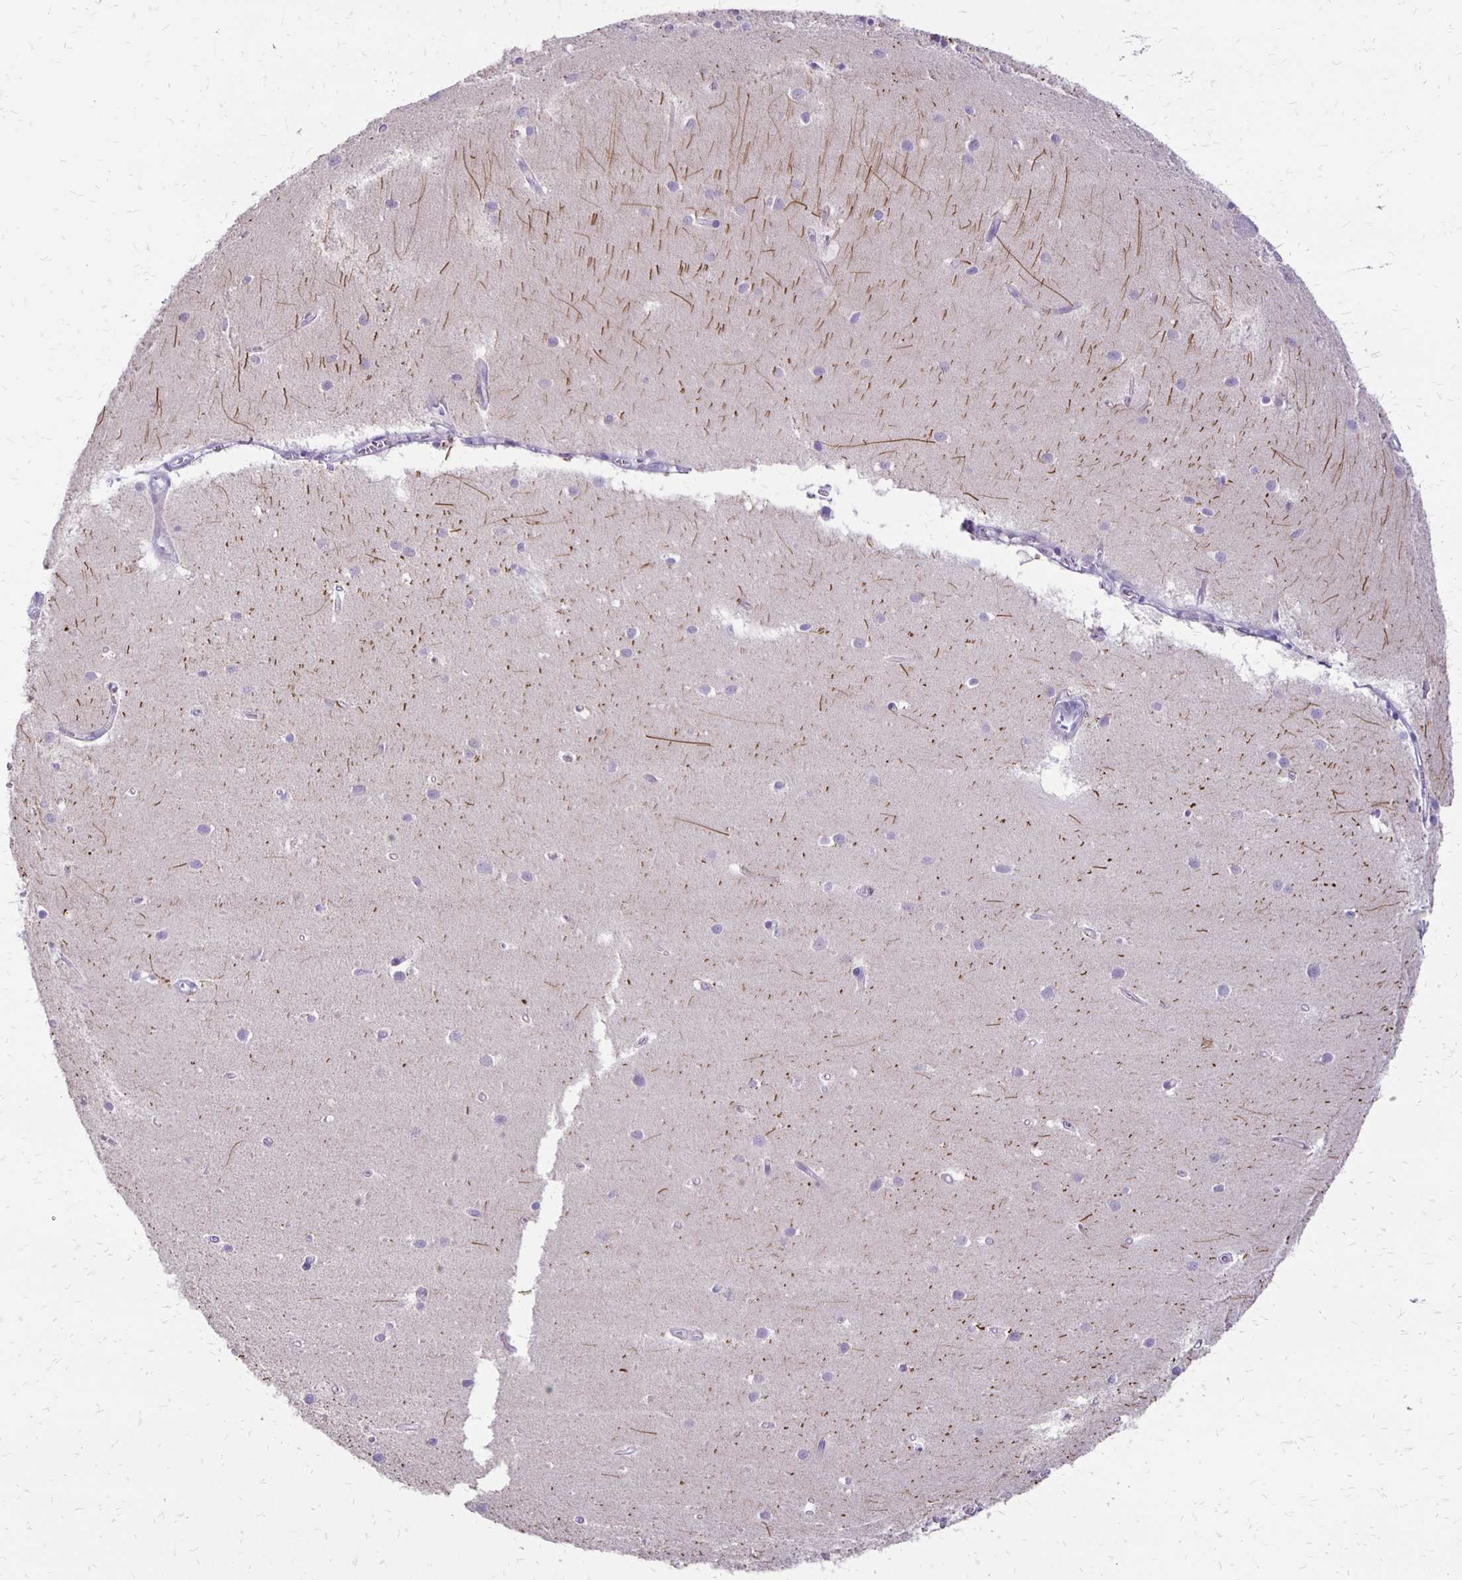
{"staining": {"intensity": "negative", "quantity": "none", "location": "none"}, "tissue": "cerebellum", "cell_type": "Cells in granular layer", "image_type": "normal", "snomed": [{"axis": "morphology", "description": "Normal tissue, NOS"}, {"axis": "topography", "description": "Cerebellum"}], "caption": "Immunohistochemistry (IHC) photomicrograph of normal cerebellum stained for a protein (brown), which reveals no expression in cells in granular layer.", "gene": "ANKRD45", "patient": {"sex": "male", "age": 54}}